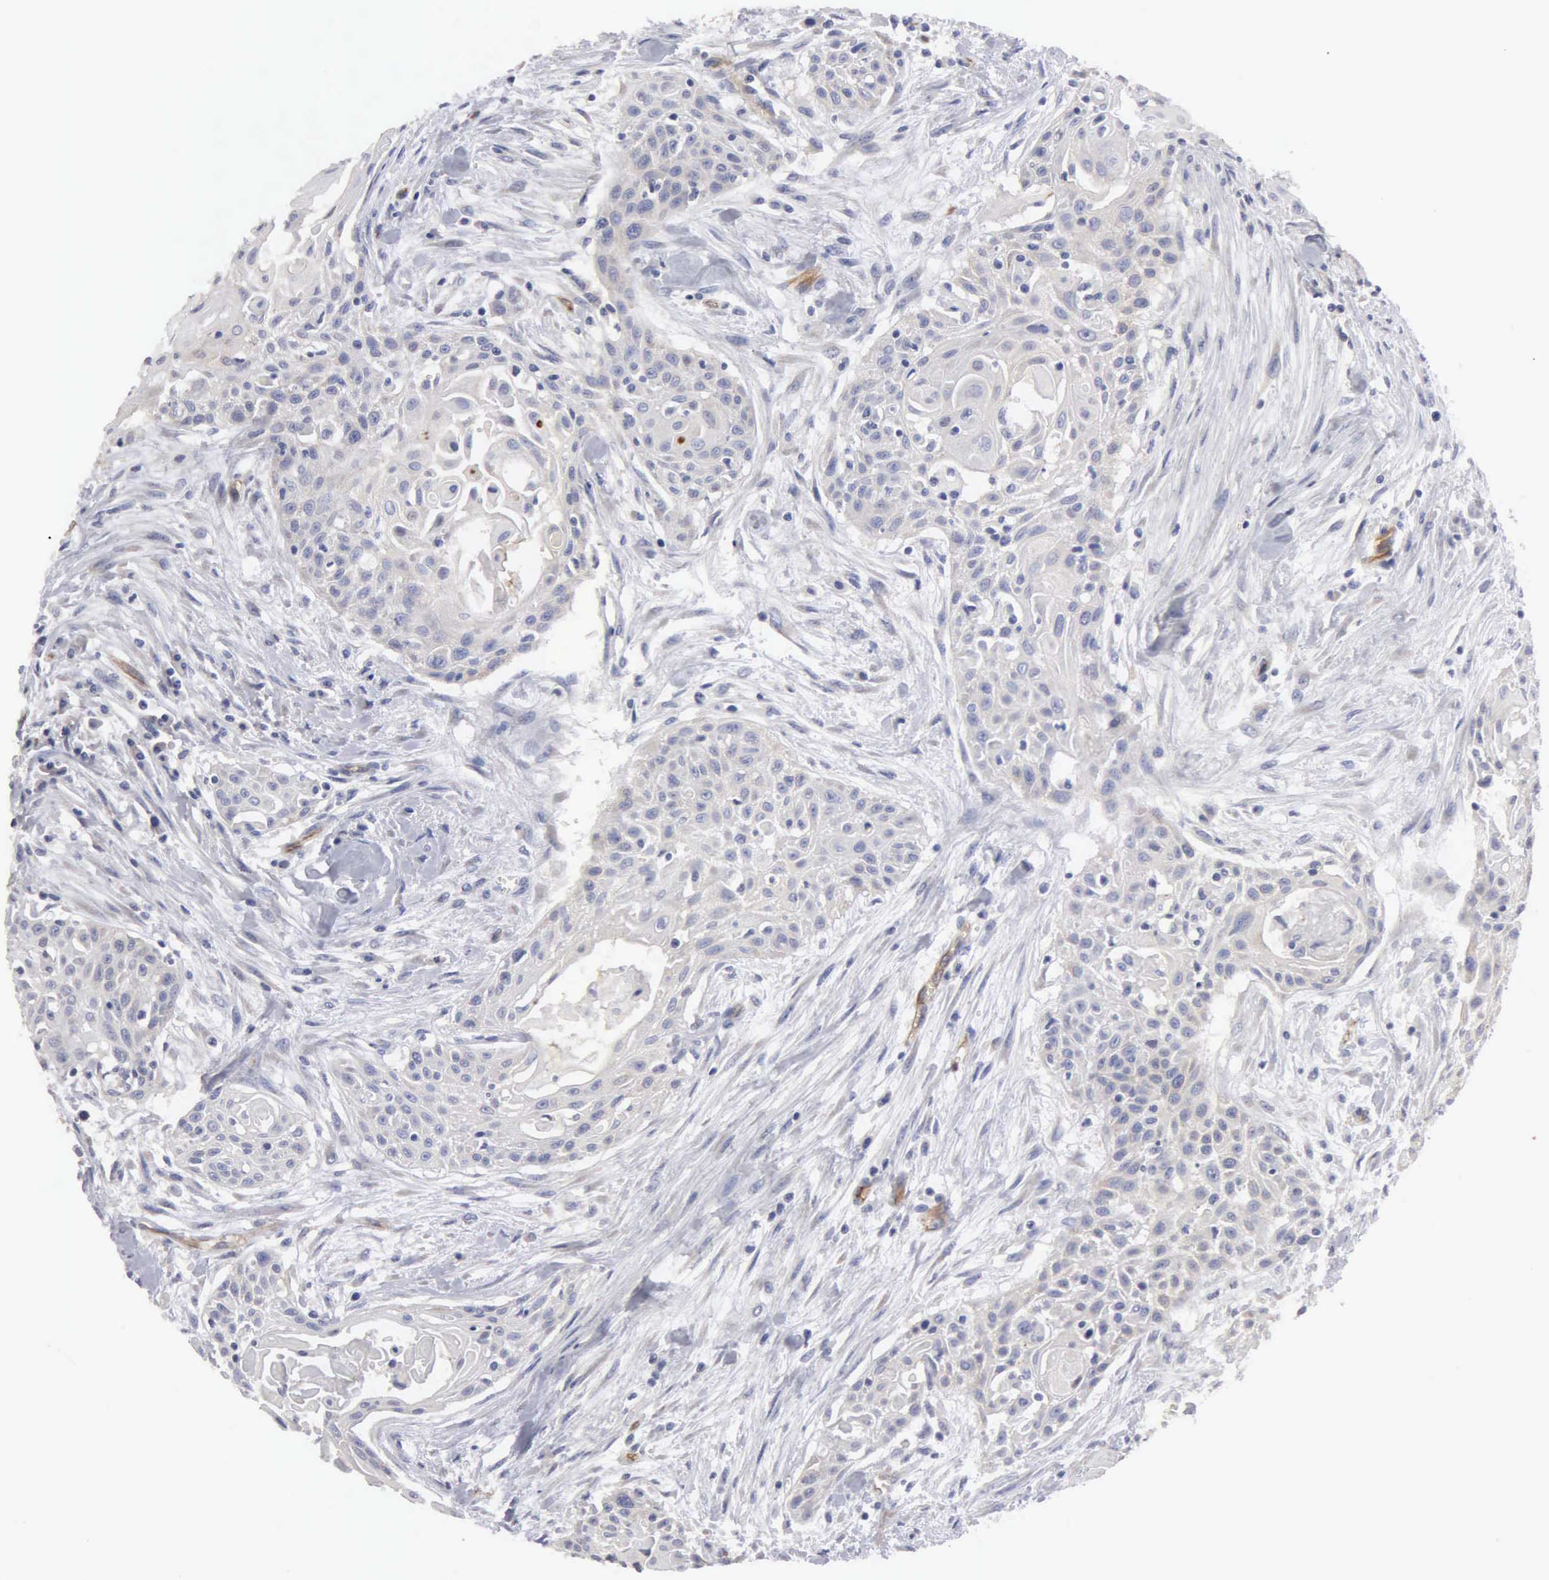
{"staining": {"intensity": "negative", "quantity": "none", "location": "none"}, "tissue": "head and neck cancer", "cell_type": "Tumor cells", "image_type": "cancer", "snomed": [{"axis": "morphology", "description": "Squamous cell carcinoma, NOS"}, {"axis": "morphology", "description": "Squamous cell carcinoma, metastatic, NOS"}, {"axis": "topography", "description": "Lymph node"}, {"axis": "topography", "description": "Salivary gland"}, {"axis": "topography", "description": "Head-Neck"}], "caption": "An image of human head and neck cancer is negative for staining in tumor cells.", "gene": "RDX", "patient": {"sex": "female", "age": 74}}